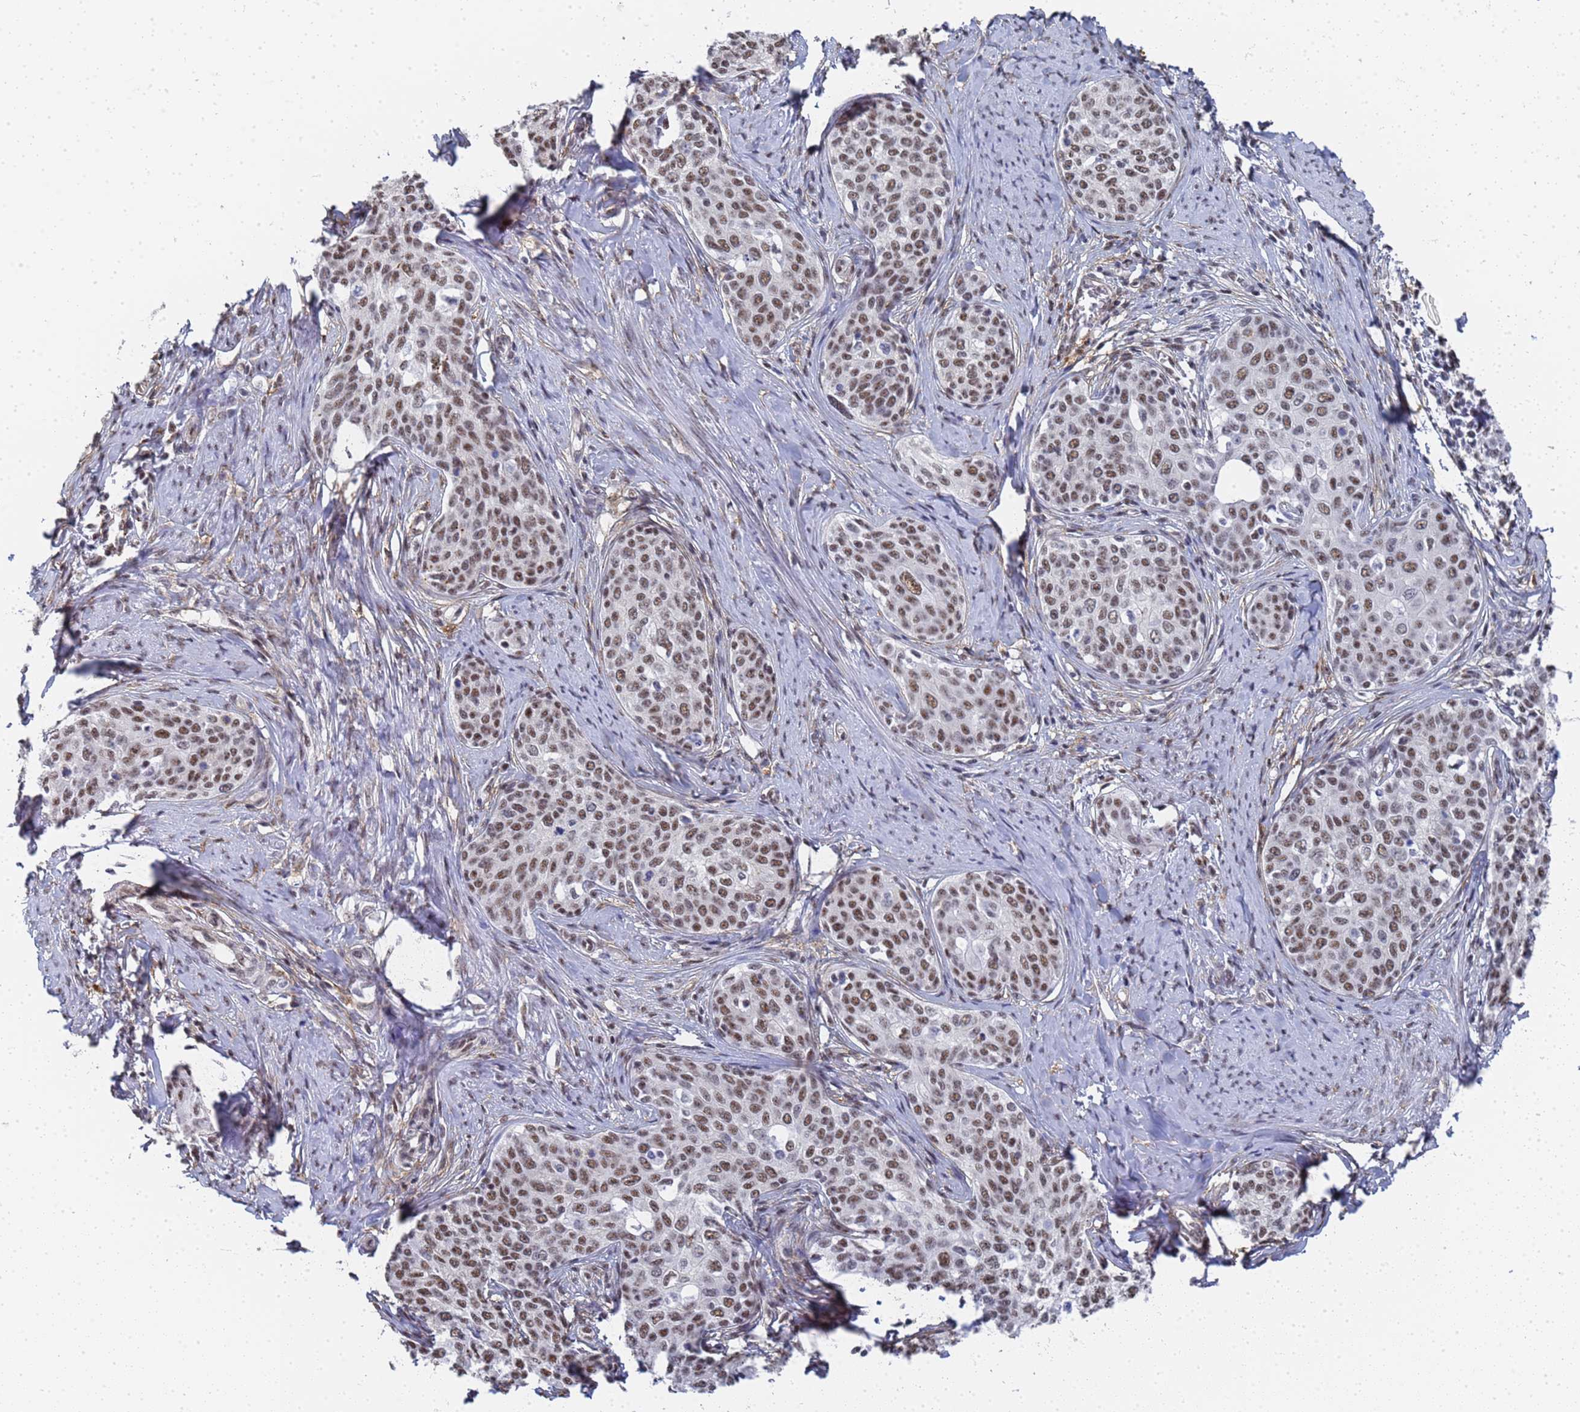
{"staining": {"intensity": "moderate", "quantity": ">75%", "location": "nuclear"}, "tissue": "cervical cancer", "cell_type": "Tumor cells", "image_type": "cancer", "snomed": [{"axis": "morphology", "description": "Squamous cell carcinoma, NOS"}, {"axis": "morphology", "description": "Adenocarcinoma, NOS"}, {"axis": "topography", "description": "Cervix"}], "caption": "A histopathology image showing moderate nuclear expression in approximately >75% of tumor cells in cervical cancer, as visualized by brown immunohistochemical staining.", "gene": "PRRT4", "patient": {"sex": "female", "age": 52}}